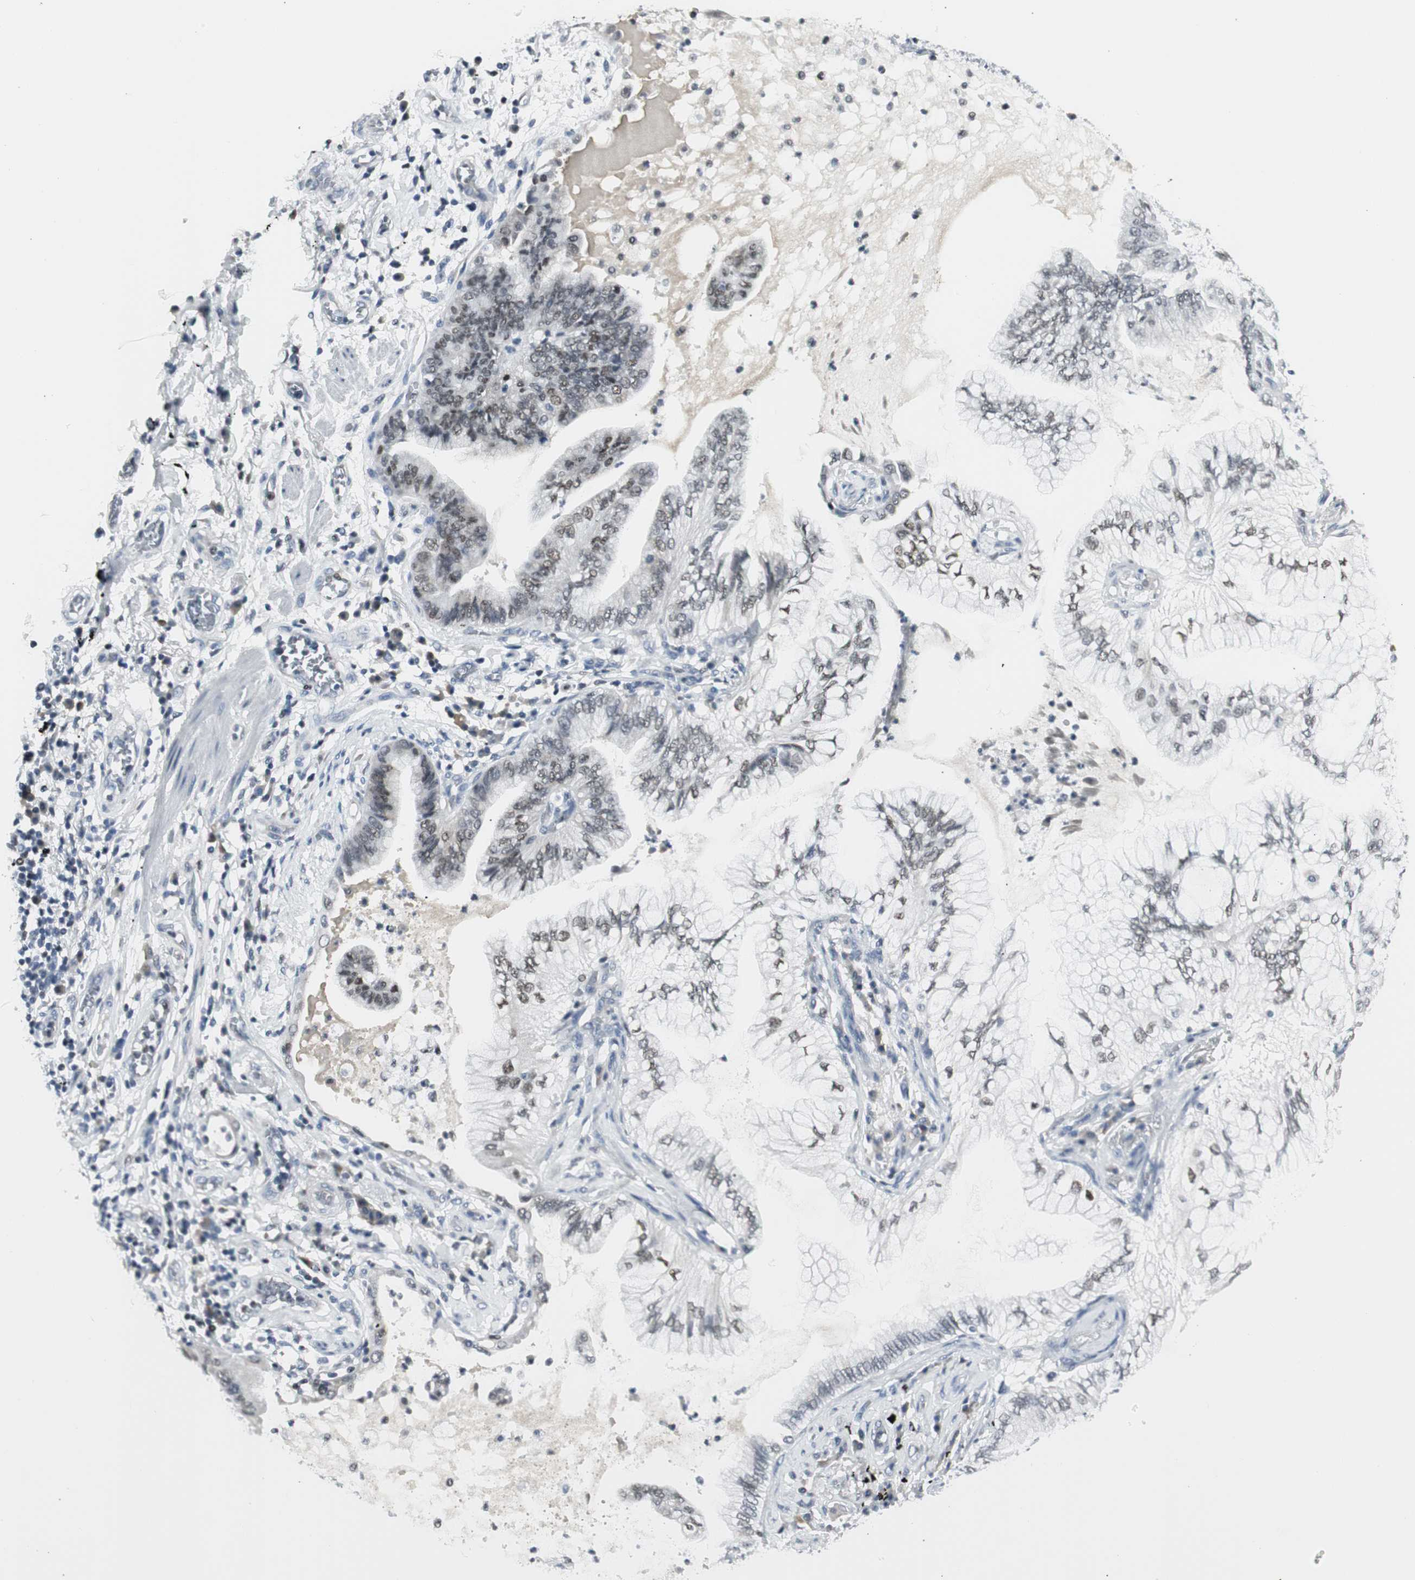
{"staining": {"intensity": "weak", "quantity": "<25%", "location": "nuclear"}, "tissue": "lung cancer", "cell_type": "Tumor cells", "image_type": "cancer", "snomed": [{"axis": "morphology", "description": "Normal tissue, NOS"}, {"axis": "morphology", "description": "Adenocarcinoma, NOS"}, {"axis": "topography", "description": "Bronchus"}, {"axis": "topography", "description": "Lung"}], "caption": "Micrograph shows no significant protein positivity in tumor cells of lung adenocarcinoma.", "gene": "ZBTB7B", "patient": {"sex": "female", "age": 70}}